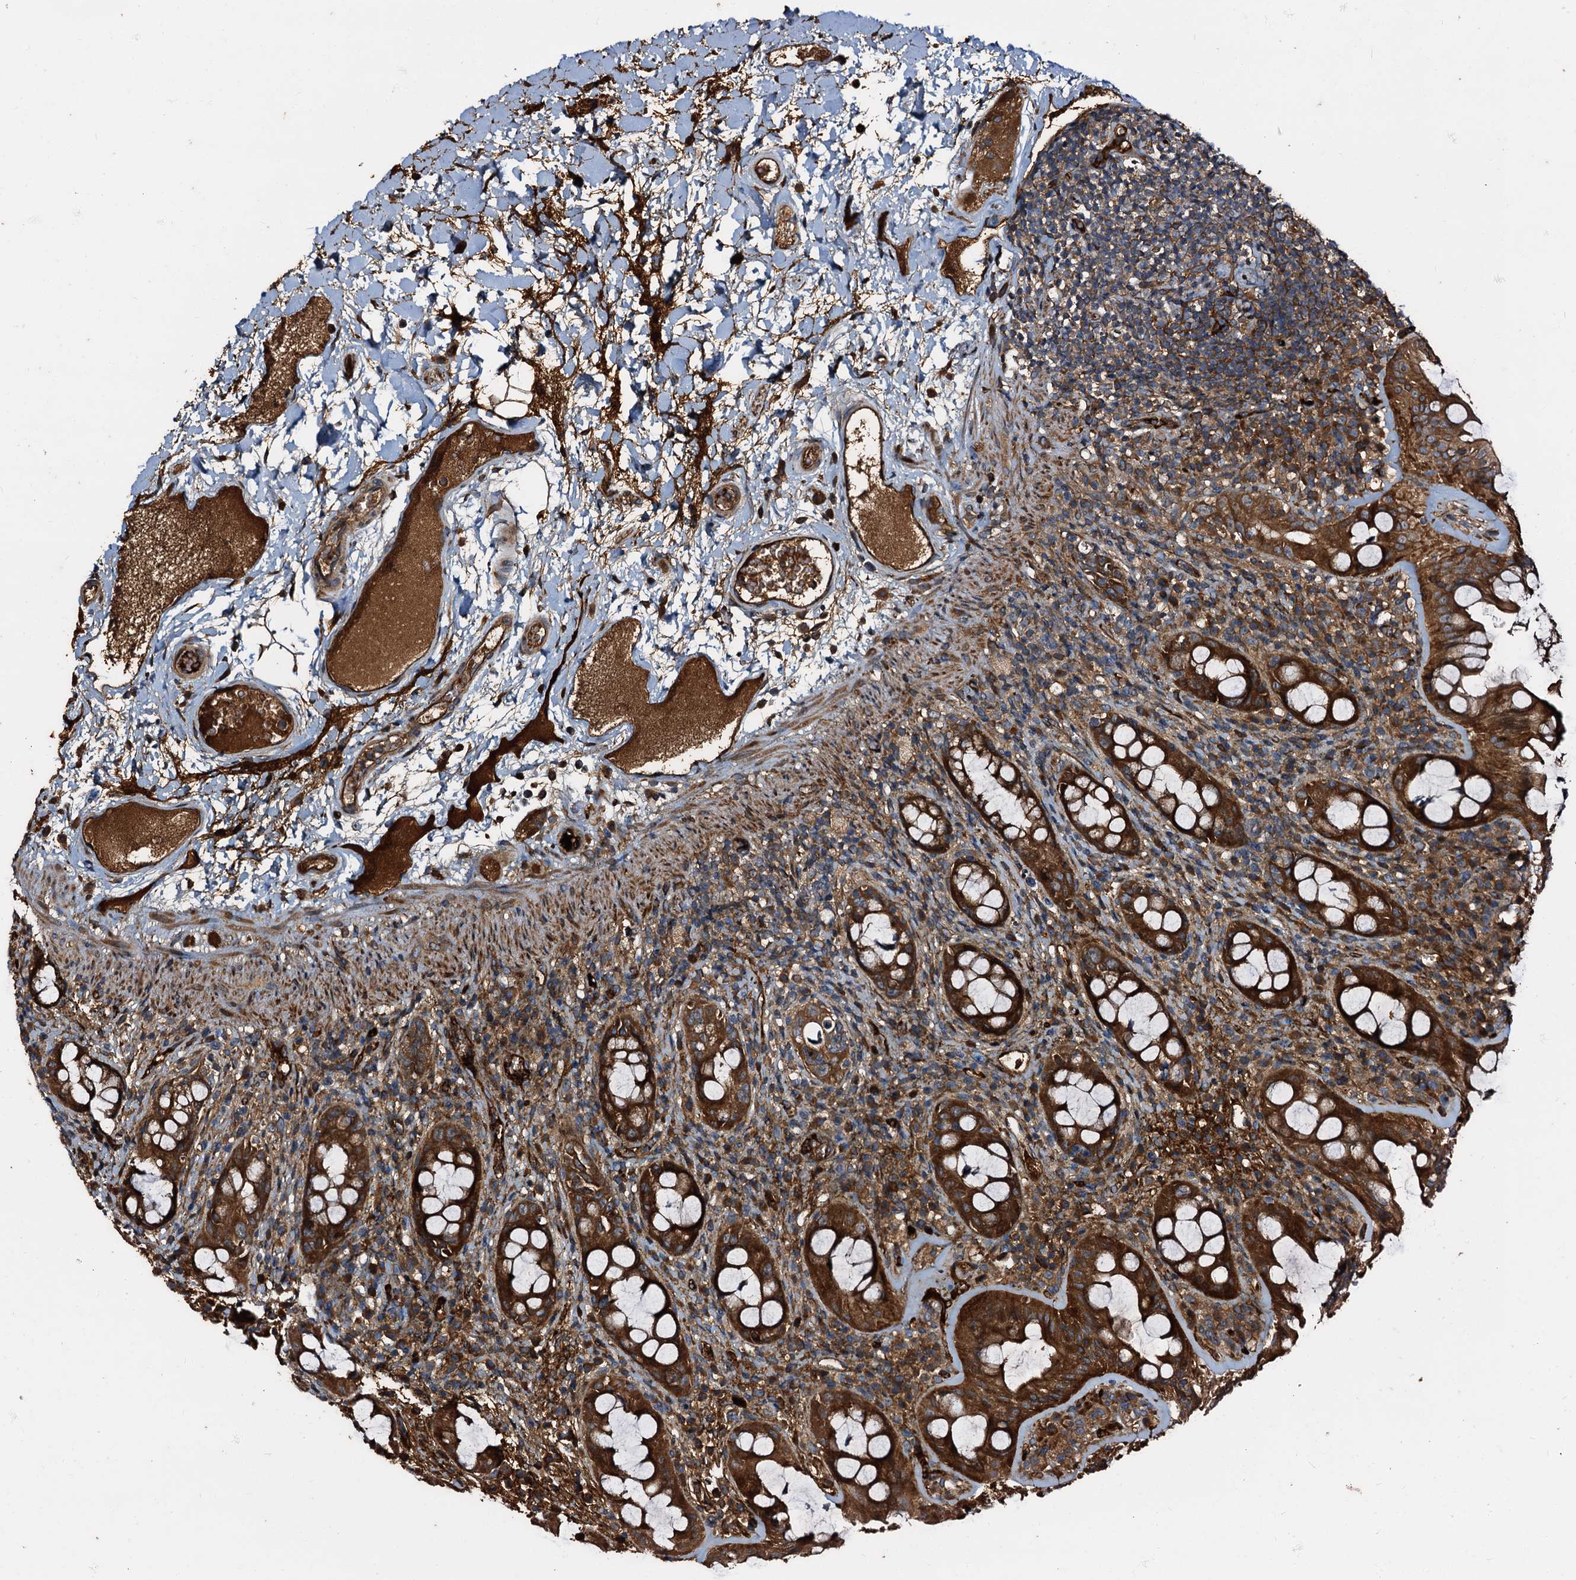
{"staining": {"intensity": "strong", "quantity": ">75%", "location": "cytoplasmic/membranous"}, "tissue": "rectum", "cell_type": "Glandular cells", "image_type": "normal", "snomed": [{"axis": "morphology", "description": "Normal tissue, NOS"}, {"axis": "topography", "description": "Rectum"}], "caption": "Strong cytoplasmic/membranous protein positivity is identified in about >75% of glandular cells in rectum.", "gene": "PEX5", "patient": {"sex": "female", "age": 57}}